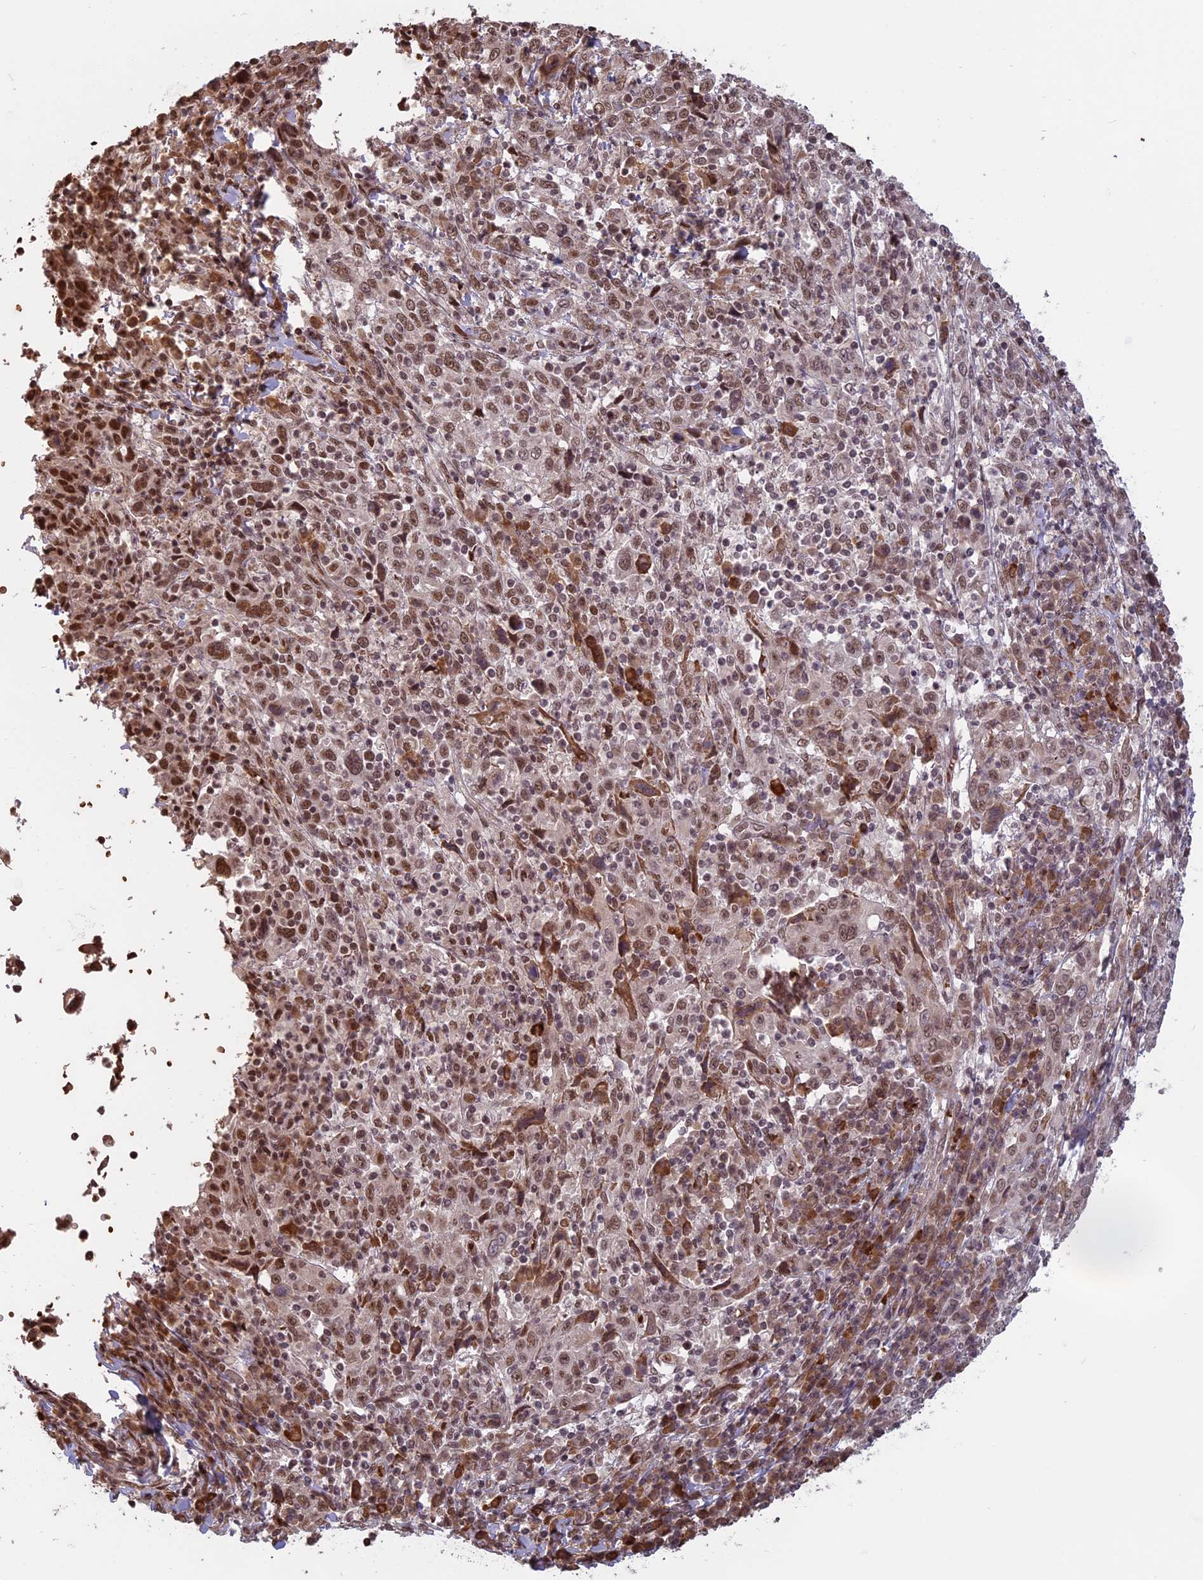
{"staining": {"intensity": "moderate", "quantity": ">75%", "location": "nuclear"}, "tissue": "cervical cancer", "cell_type": "Tumor cells", "image_type": "cancer", "snomed": [{"axis": "morphology", "description": "Squamous cell carcinoma, NOS"}, {"axis": "topography", "description": "Cervix"}], "caption": "Tumor cells demonstrate medium levels of moderate nuclear expression in about >75% of cells in cervical cancer (squamous cell carcinoma).", "gene": "MFAP1", "patient": {"sex": "female", "age": 46}}